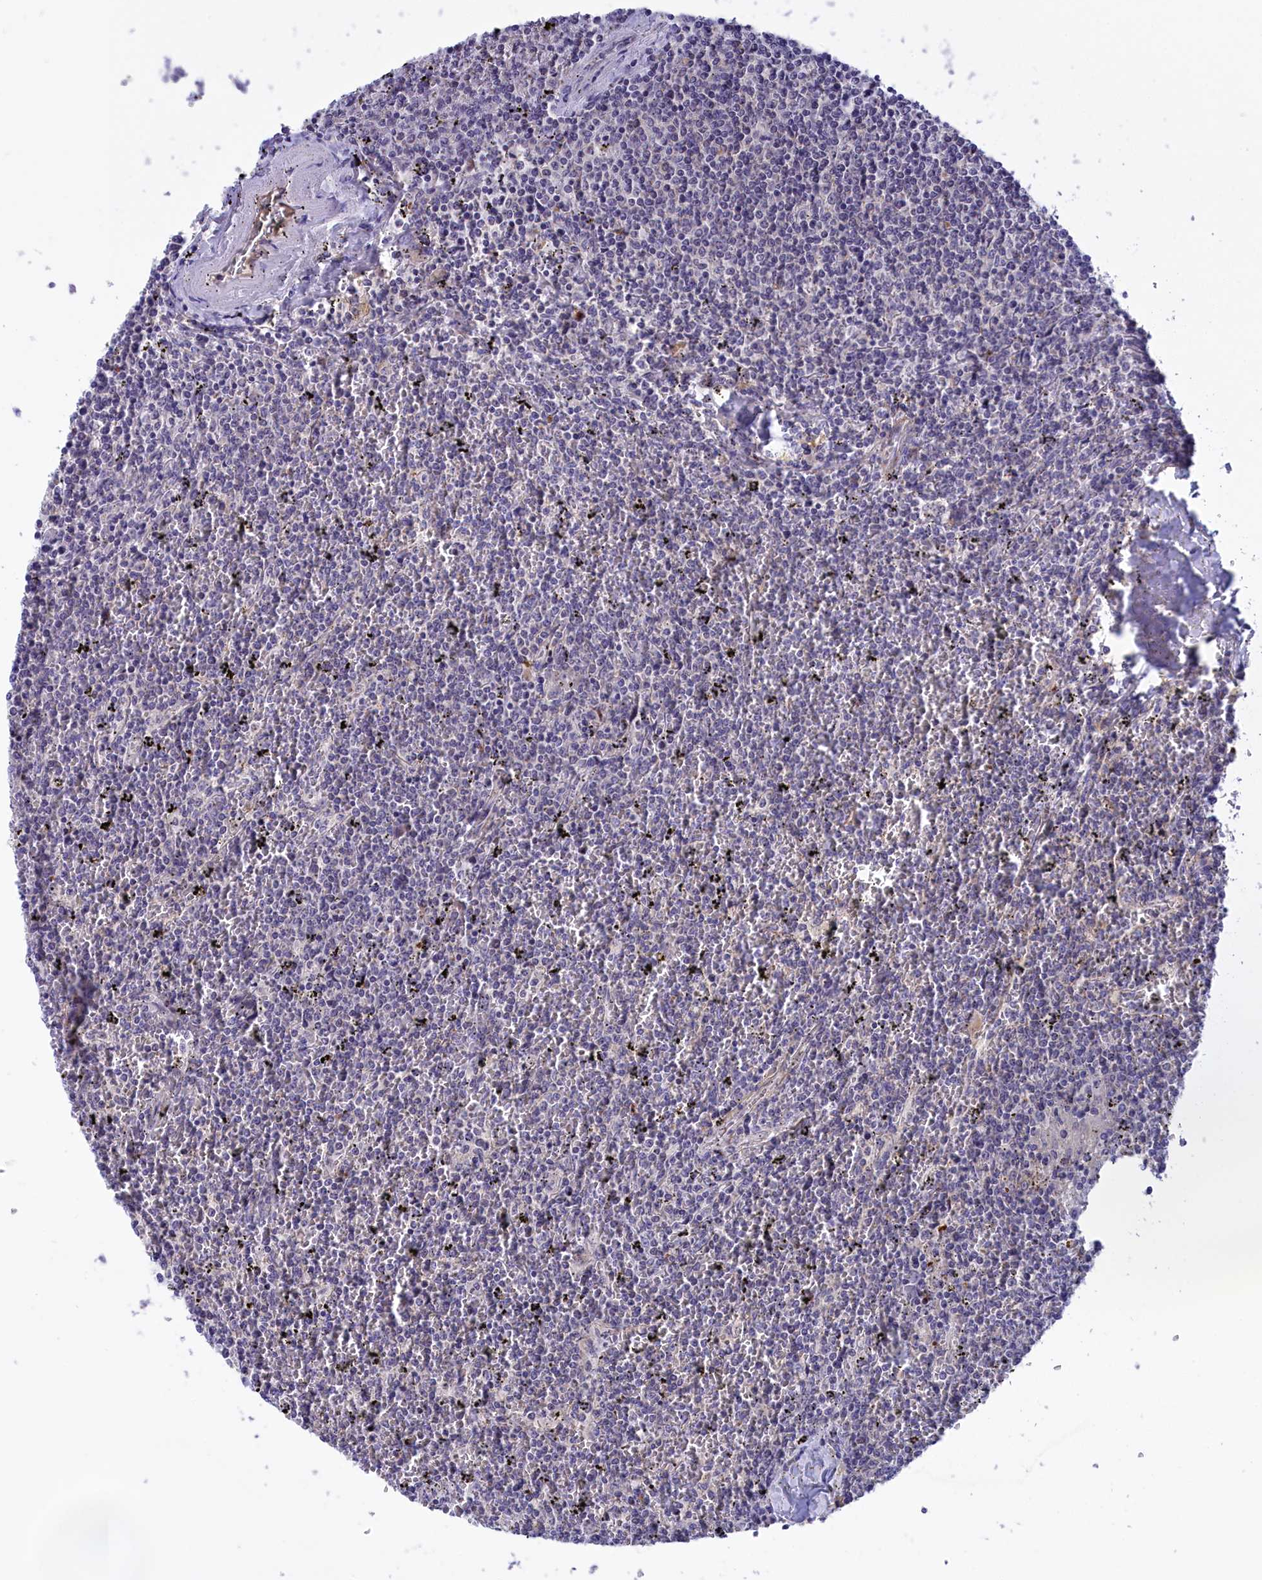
{"staining": {"intensity": "negative", "quantity": "none", "location": "none"}, "tissue": "lymphoma", "cell_type": "Tumor cells", "image_type": "cancer", "snomed": [{"axis": "morphology", "description": "Malignant lymphoma, non-Hodgkin's type, Low grade"}, {"axis": "topography", "description": "Spleen"}], "caption": "Immunohistochemistry (IHC) micrograph of neoplastic tissue: lymphoma stained with DAB (3,3'-diaminobenzidine) demonstrates no significant protein expression in tumor cells.", "gene": "STYX", "patient": {"sex": "female", "age": 19}}